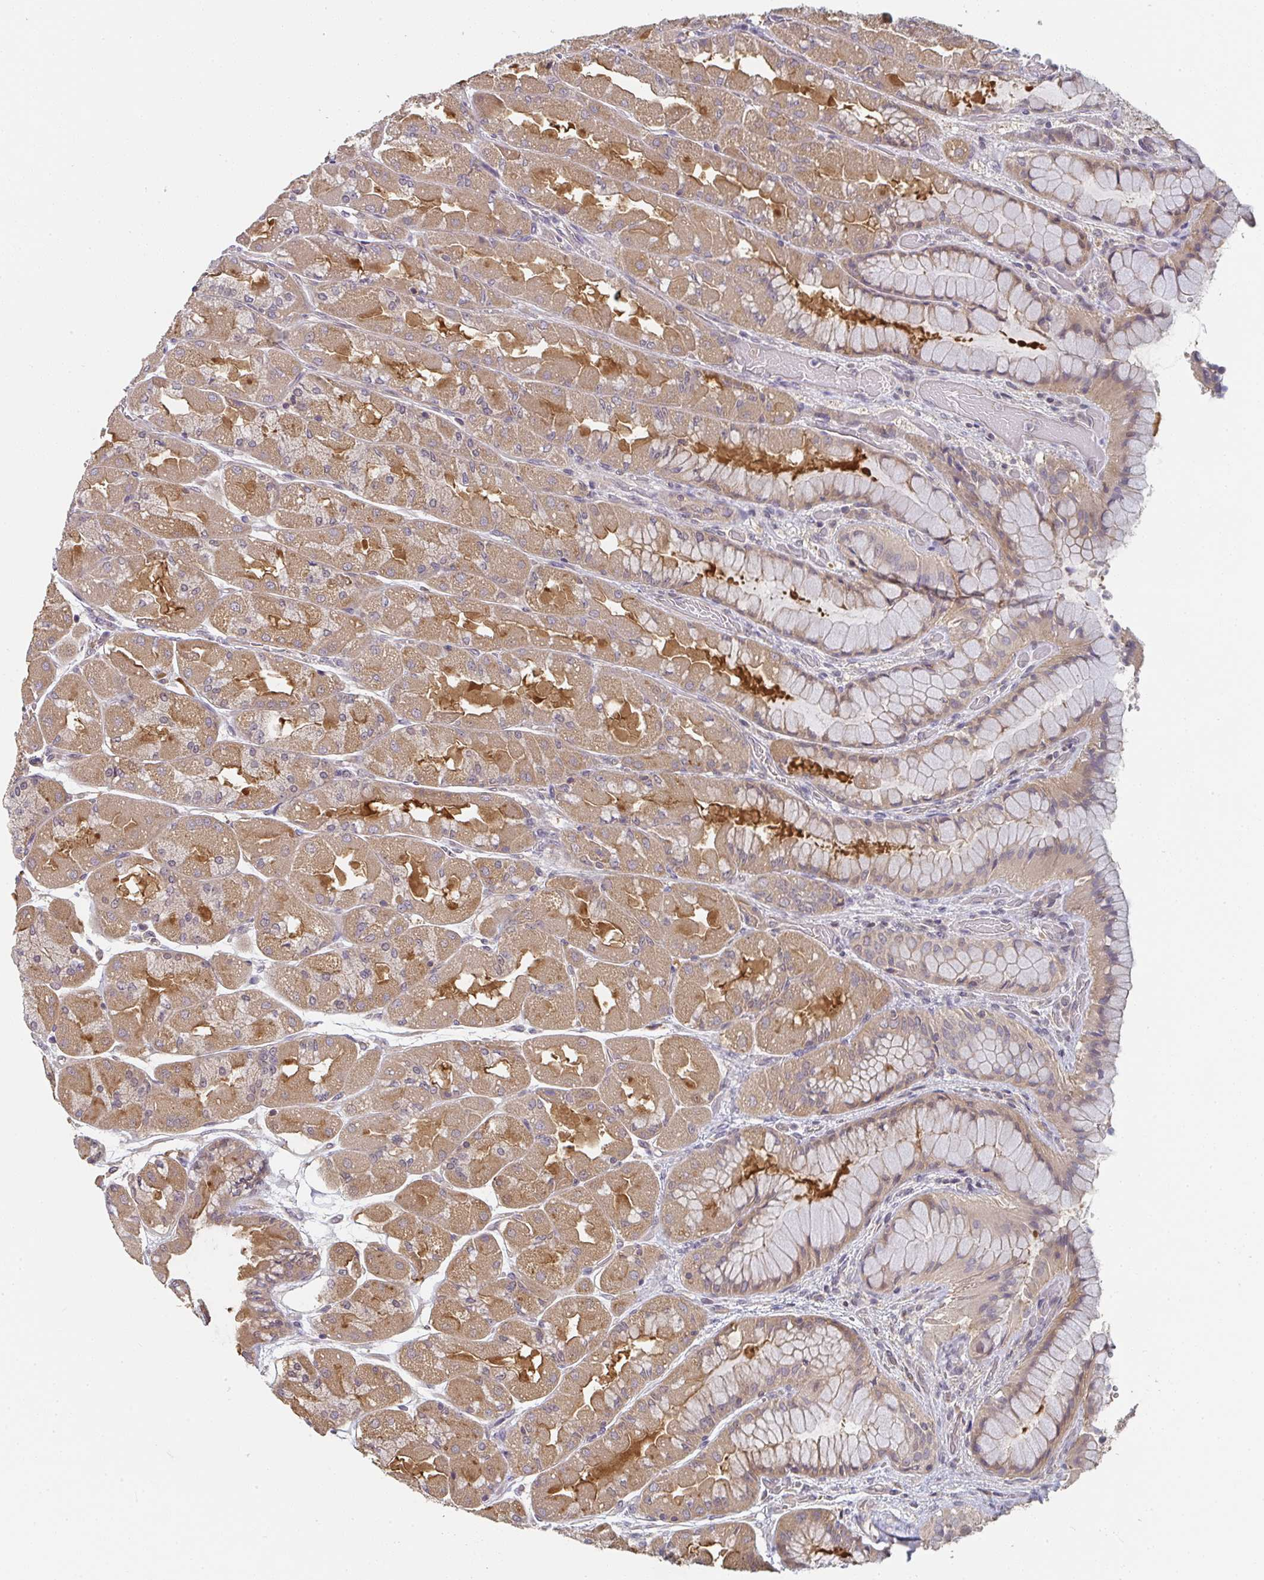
{"staining": {"intensity": "moderate", "quantity": ">75%", "location": "cytoplasmic/membranous"}, "tissue": "stomach", "cell_type": "Glandular cells", "image_type": "normal", "snomed": [{"axis": "morphology", "description": "Normal tissue, NOS"}, {"axis": "topography", "description": "Stomach"}], "caption": "Immunohistochemical staining of unremarkable human stomach demonstrates moderate cytoplasmic/membranous protein positivity in about >75% of glandular cells. (DAB IHC with brightfield microscopy, high magnification).", "gene": "RANGRF", "patient": {"sex": "female", "age": 61}}